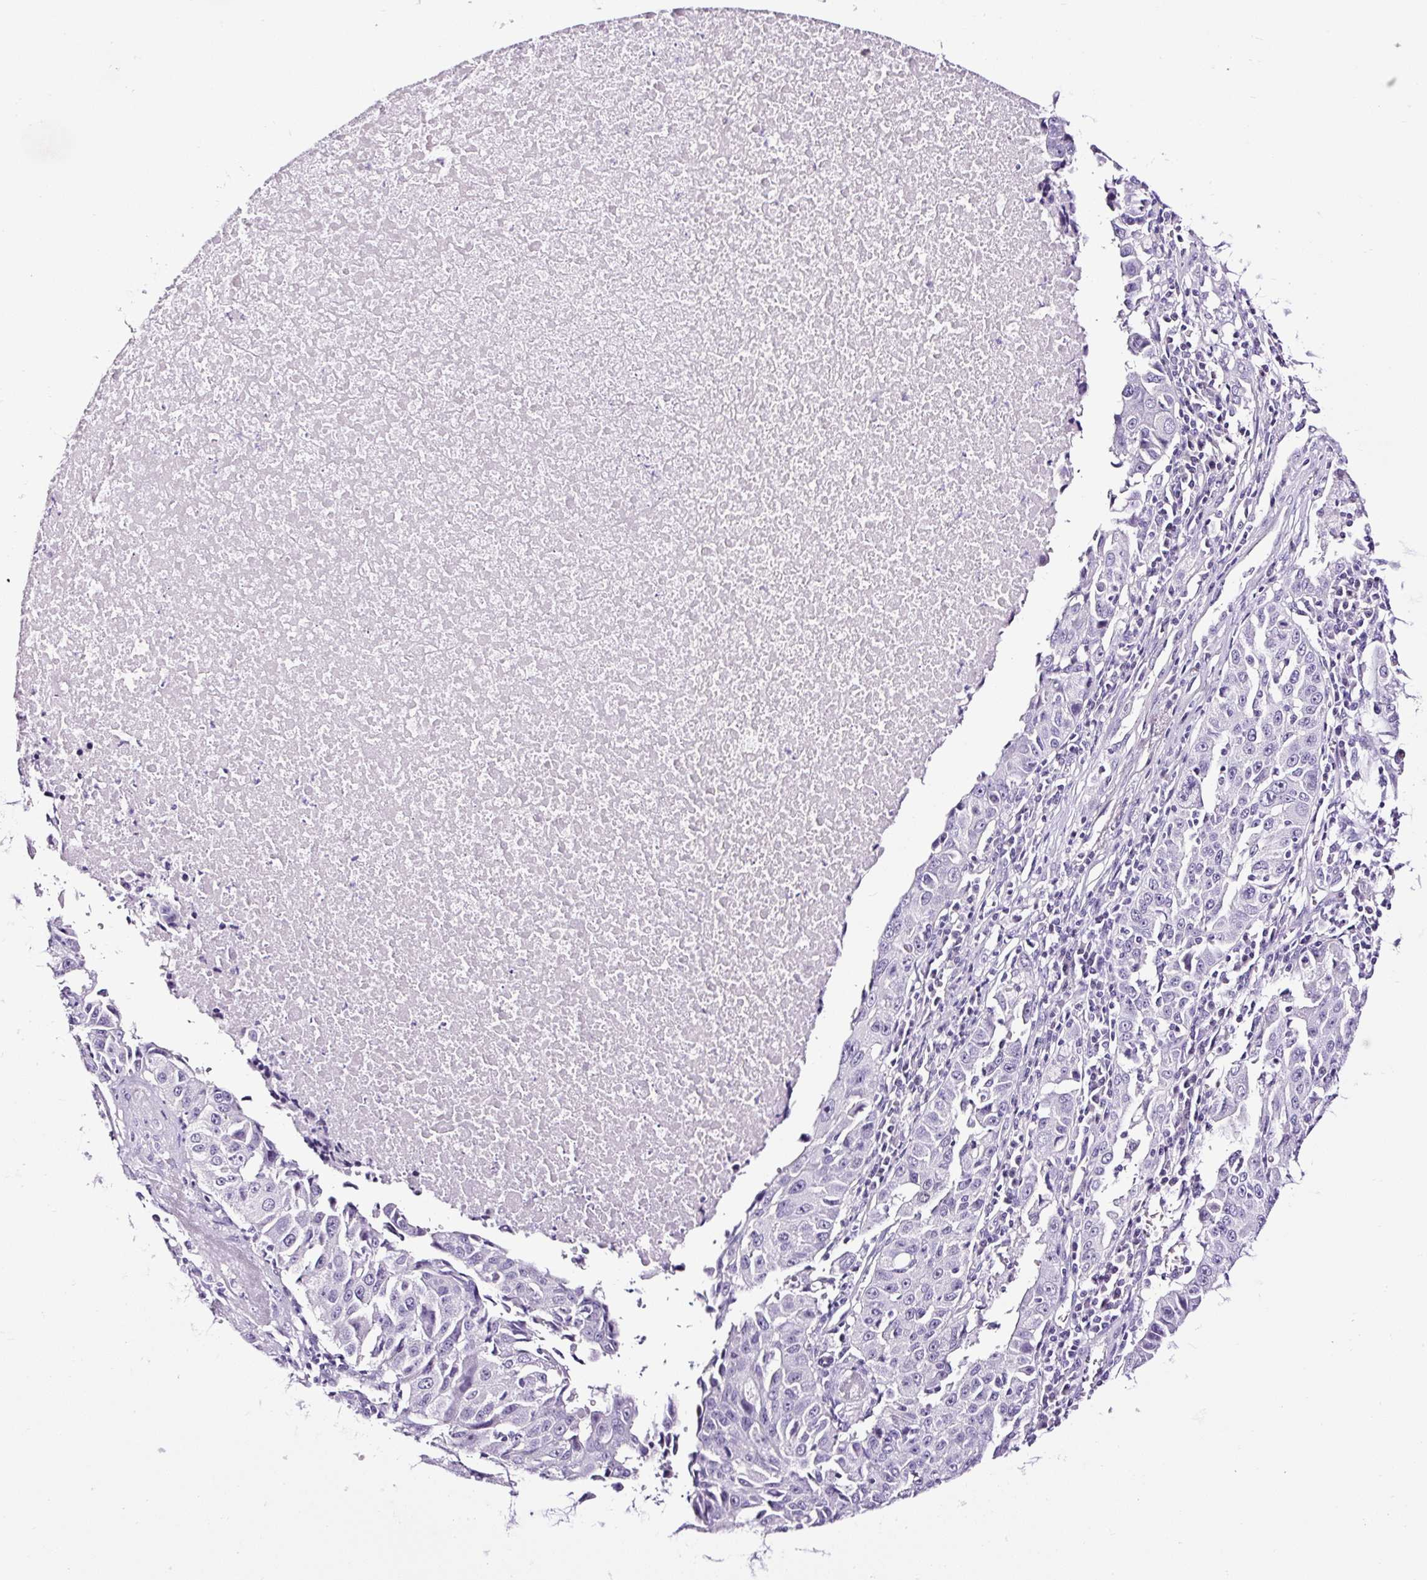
{"staining": {"intensity": "negative", "quantity": "none", "location": "none"}, "tissue": "lung cancer", "cell_type": "Tumor cells", "image_type": "cancer", "snomed": [{"axis": "morphology", "description": "Squamous cell carcinoma, NOS"}, {"axis": "topography", "description": "Lung"}], "caption": "High power microscopy image of an immunohistochemistry (IHC) histopathology image of squamous cell carcinoma (lung), revealing no significant expression in tumor cells.", "gene": "NPHS2", "patient": {"sex": "female", "age": 66}}